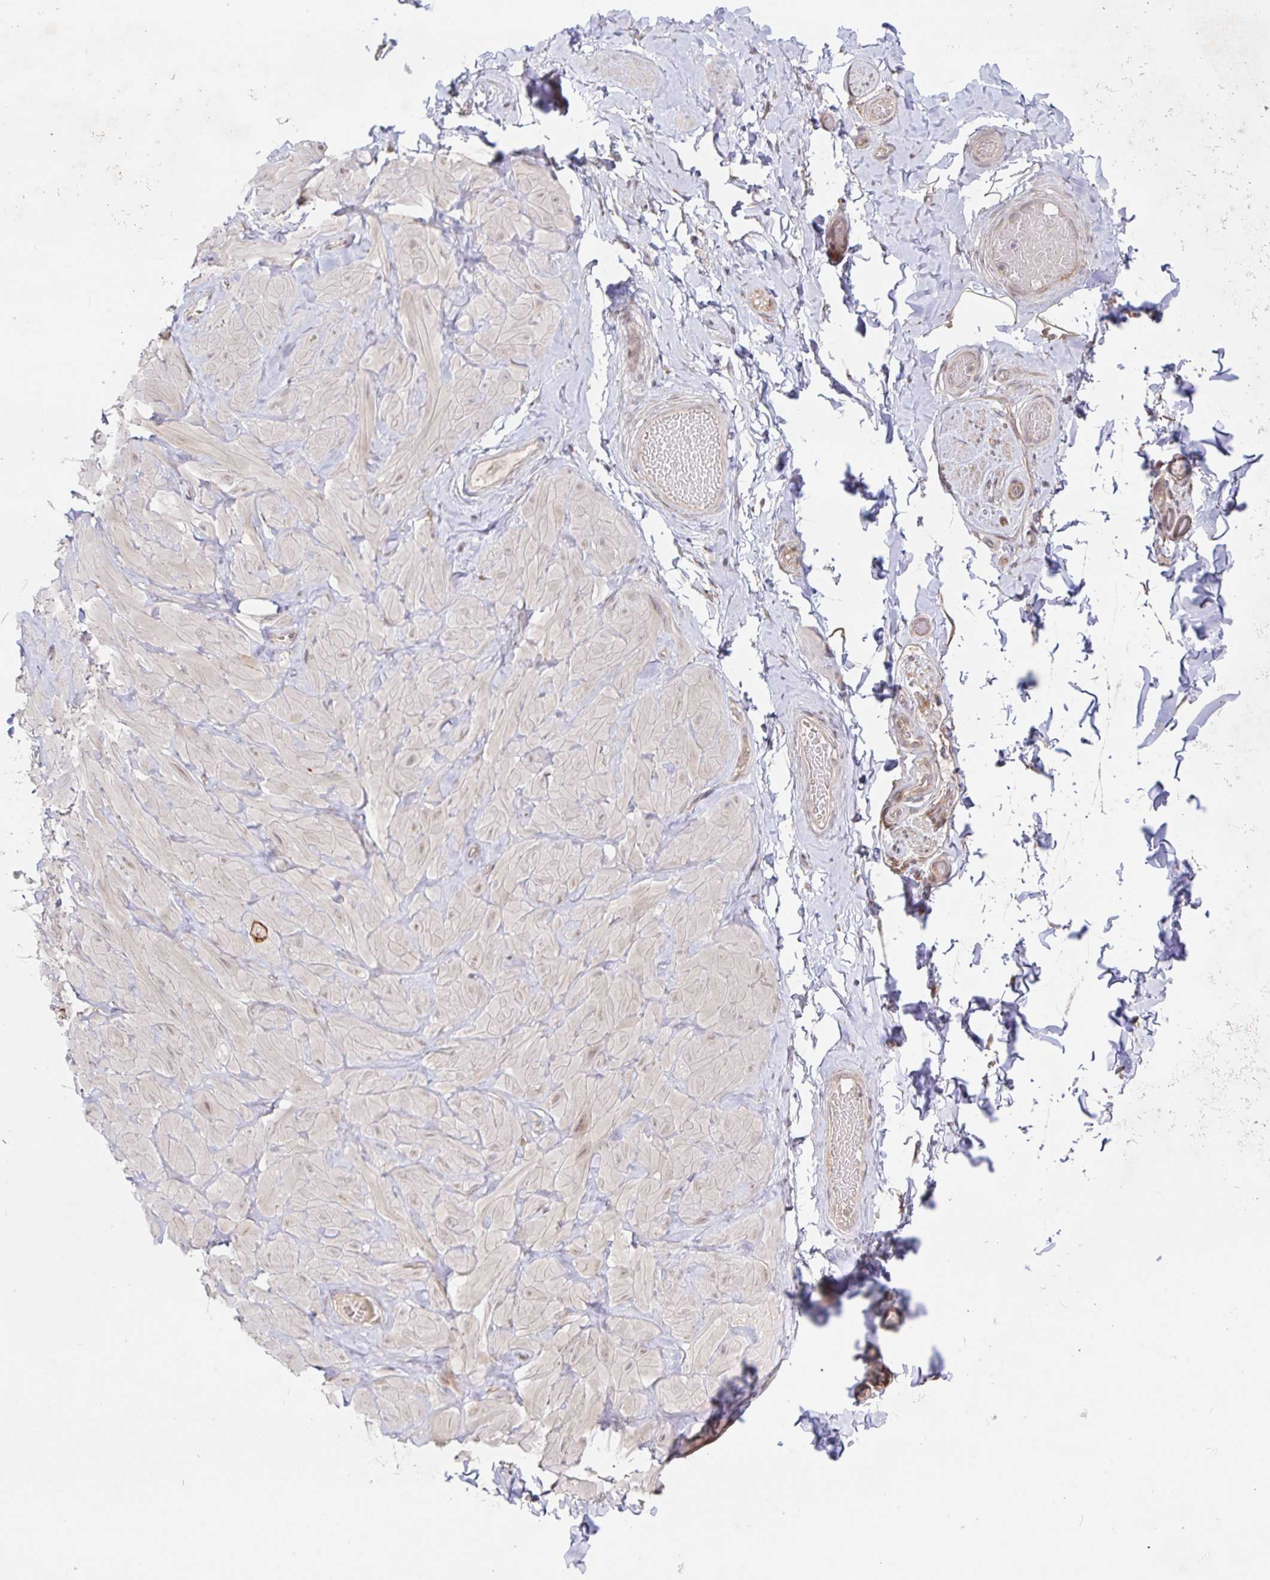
{"staining": {"intensity": "weak", "quantity": "25%-75%", "location": "cytoplasmic/membranous"}, "tissue": "soft tissue", "cell_type": "Fibroblasts", "image_type": "normal", "snomed": [{"axis": "morphology", "description": "Normal tissue, NOS"}, {"axis": "topography", "description": "Soft tissue"}, {"axis": "topography", "description": "Adipose tissue"}, {"axis": "topography", "description": "Vascular tissue"}, {"axis": "topography", "description": "Peripheral nerve tissue"}], "caption": "Immunohistochemical staining of unremarkable soft tissue demonstrates weak cytoplasmic/membranous protein staining in about 25%-75% of fibroblasts.", "gene": "AACS", "patient": {"sex": "male", "age": 29}}